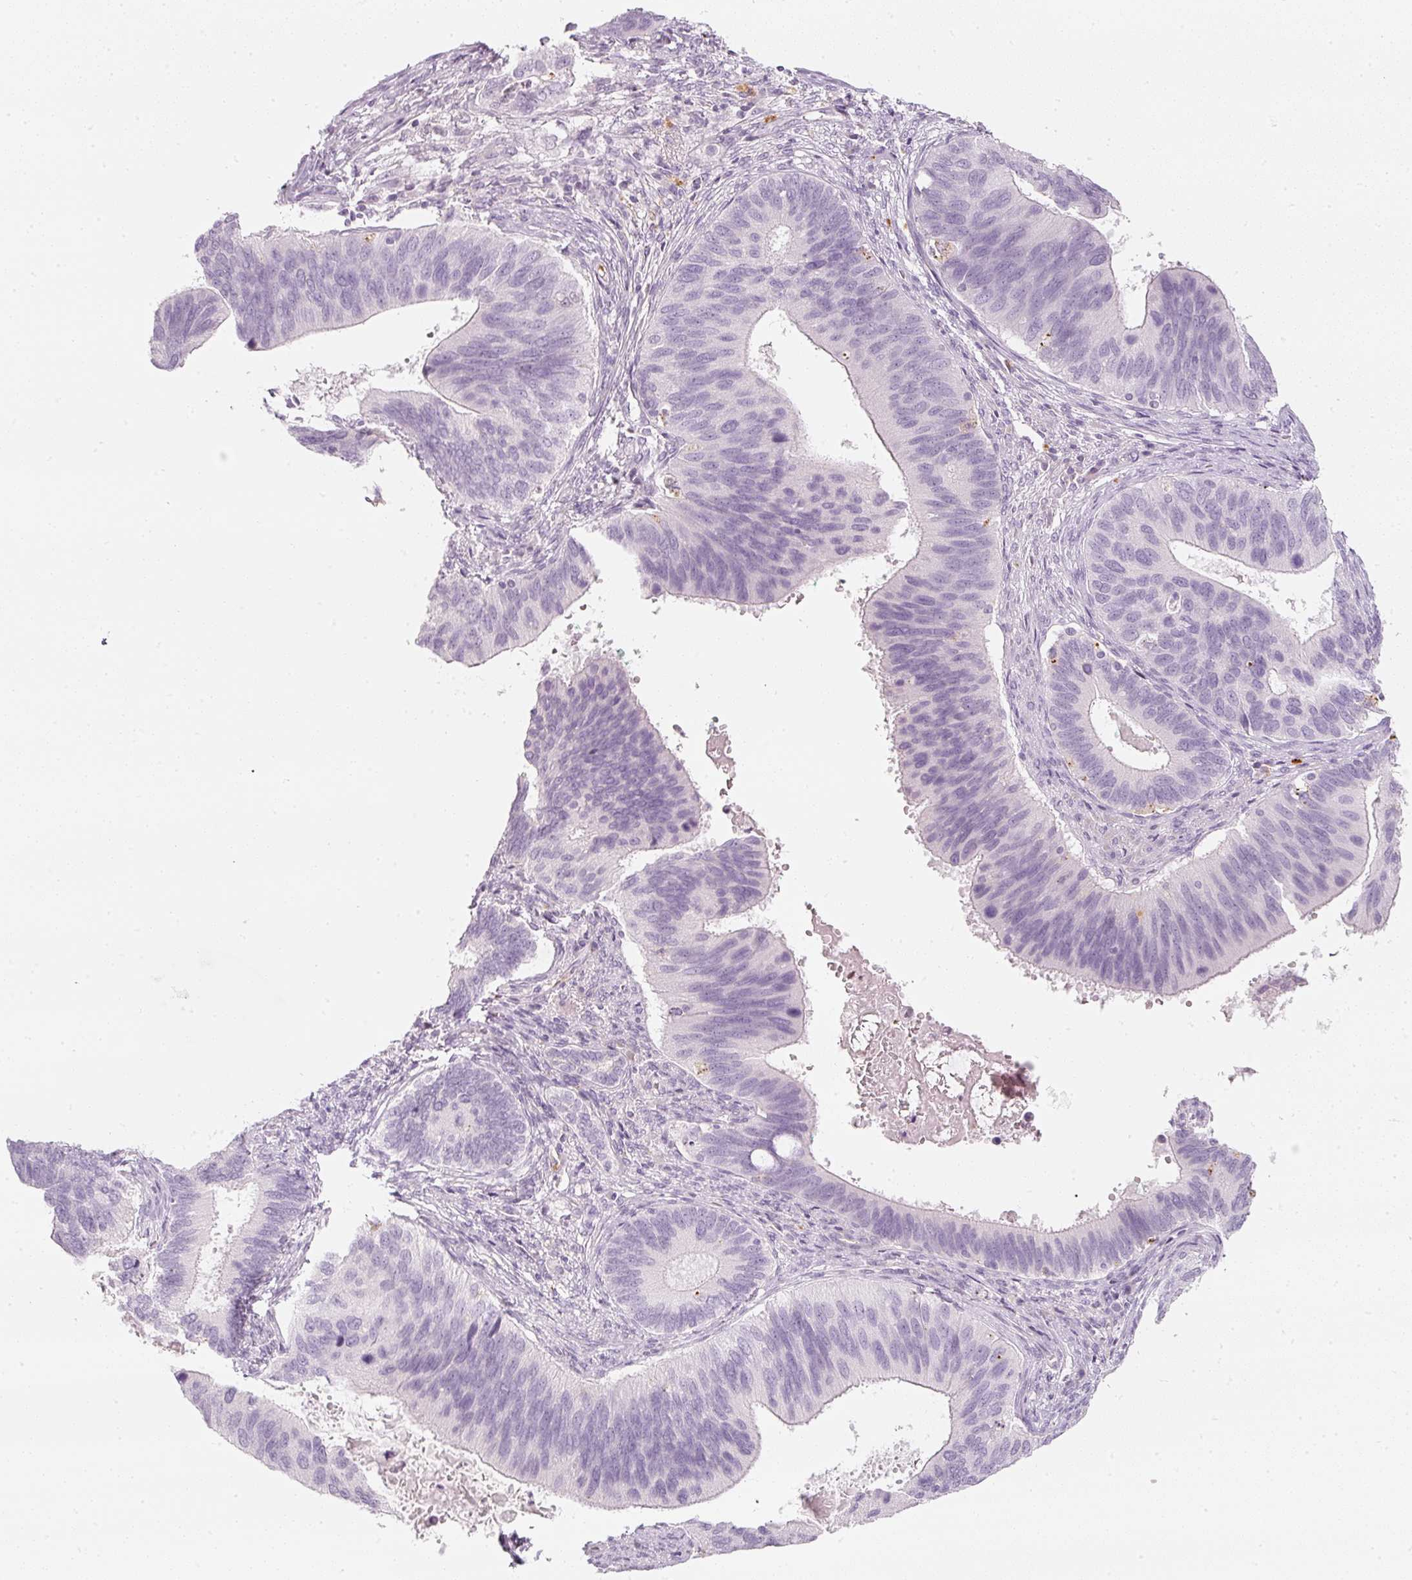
{"staining": {"intensity": "negative", "quantity": "none", "location": "none"}, "tissue": "cervical cancer", "cell_type": "Tumor cells", "image_type": "cancer", "snomed": [{"axis": "morphology", "description": "Adenocarcinoma, NOS"}, {"axis": "topography", "description": "Cervix"}], "caption": "This photomicrograph is of cervical cancer stained with immunohistochemistry to label a protein in brown with the nuclei are counter-stained blue. There is no expression in tumor cells. The staining was performed using DAB to visualize the protein expression in brown, while the nuclei were stained in blue with hematoxylin (Magnification: 20x).", "gene": "LECT2", "patient": {"sex": "female", "age": 42}}